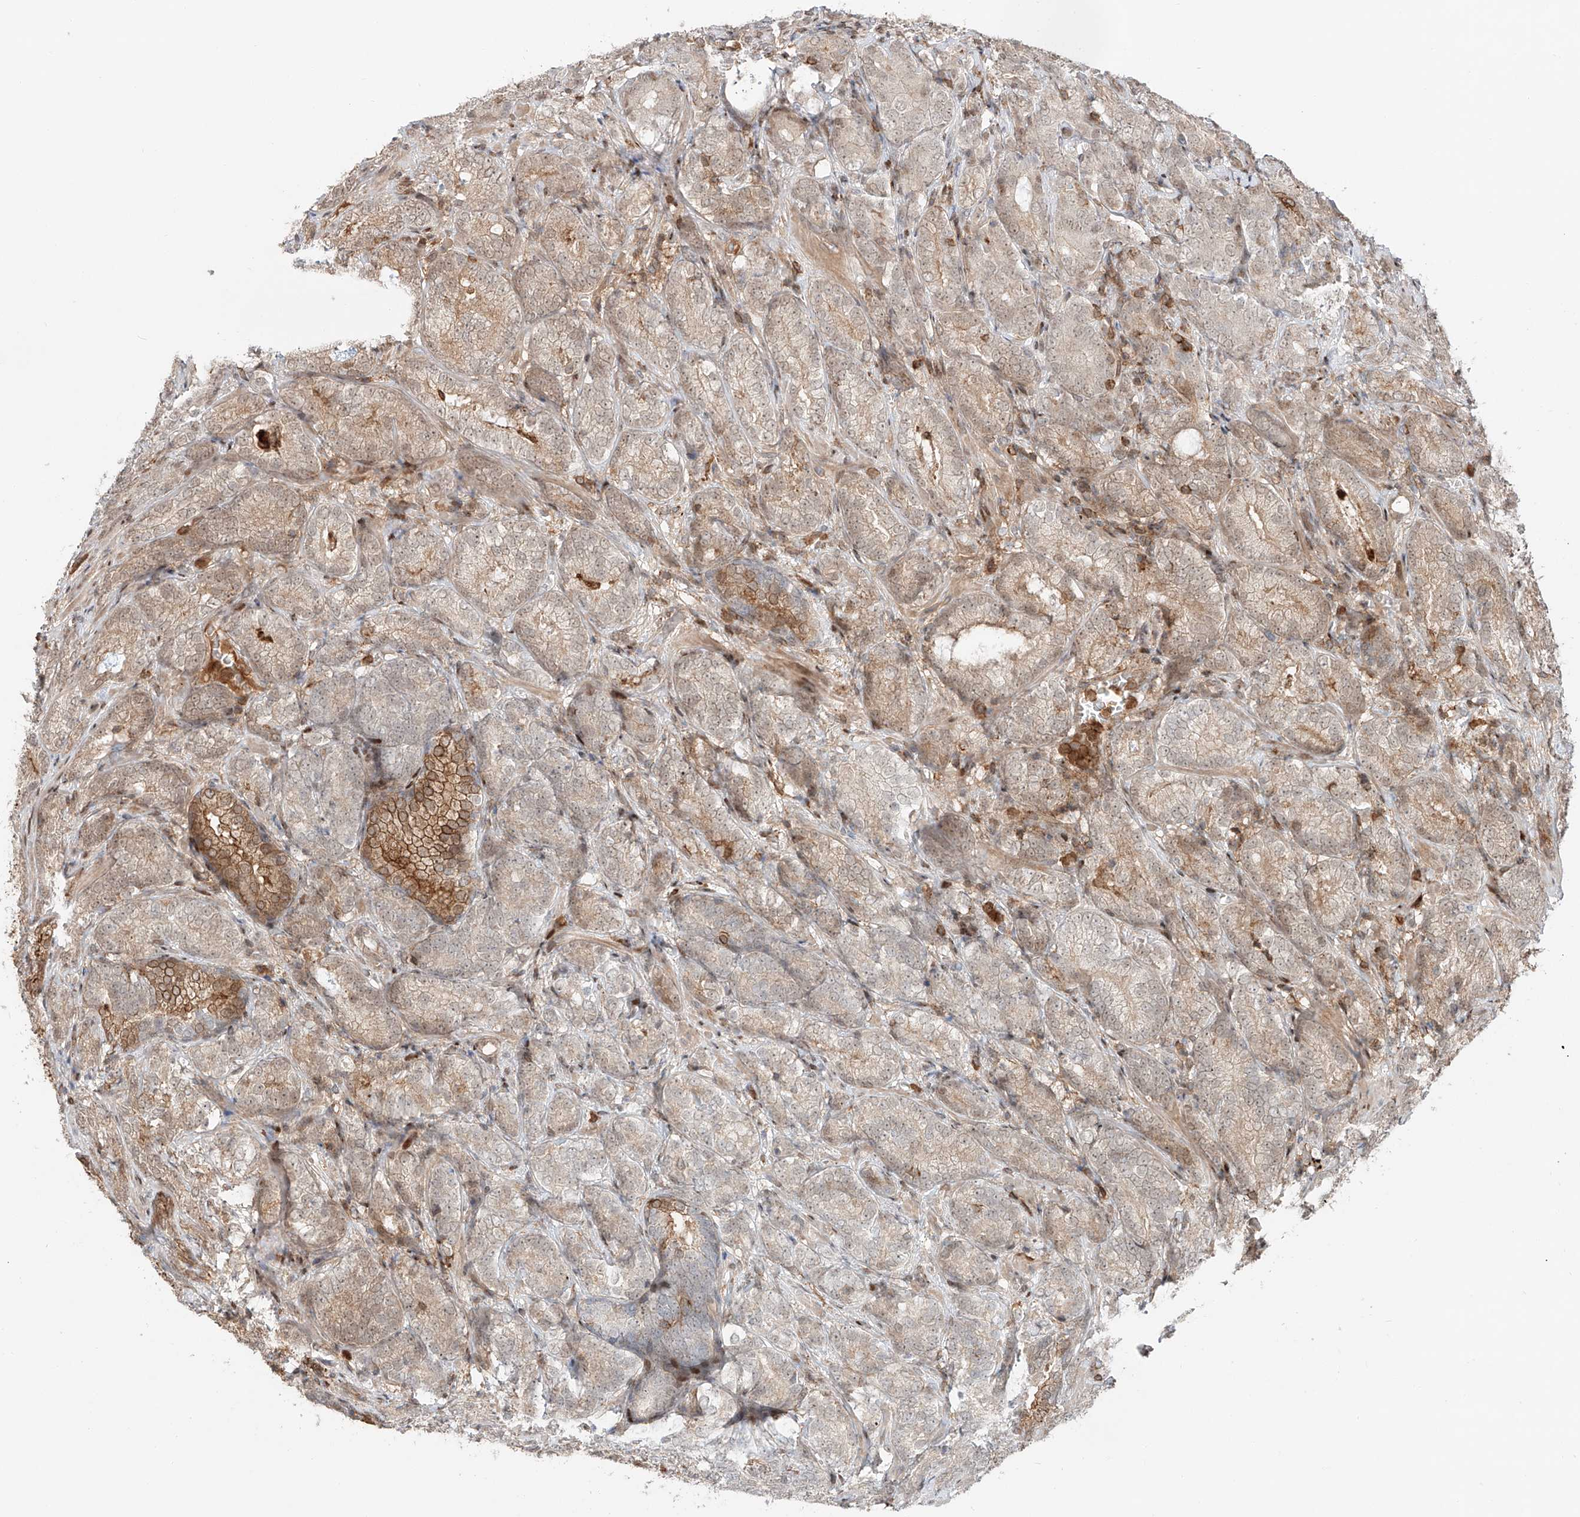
{"staining": {"intensity": "moderate", "quantity": "<25%", "location": "cytoplasmic/membranous"}, "tissue": "prostate cancer", "cell_type": "Tumor cells", "image_type": "cancer", "snomed": [{"axis": "morphology", "description": "Adenocarcinoma, High grade"}, {"axis": "topography", "description": "Prostate"}], "caption": "Immunohistochemistry photomicrograph of human prostate adenocarcinoma (high-grade) stained for a protein (brown), which shows low levels of moderate cytoplasmic/membranous staining in about <25% of tumor cells.", "gene": "CEP162", "patient": {"sex": "male", "age": 66}}